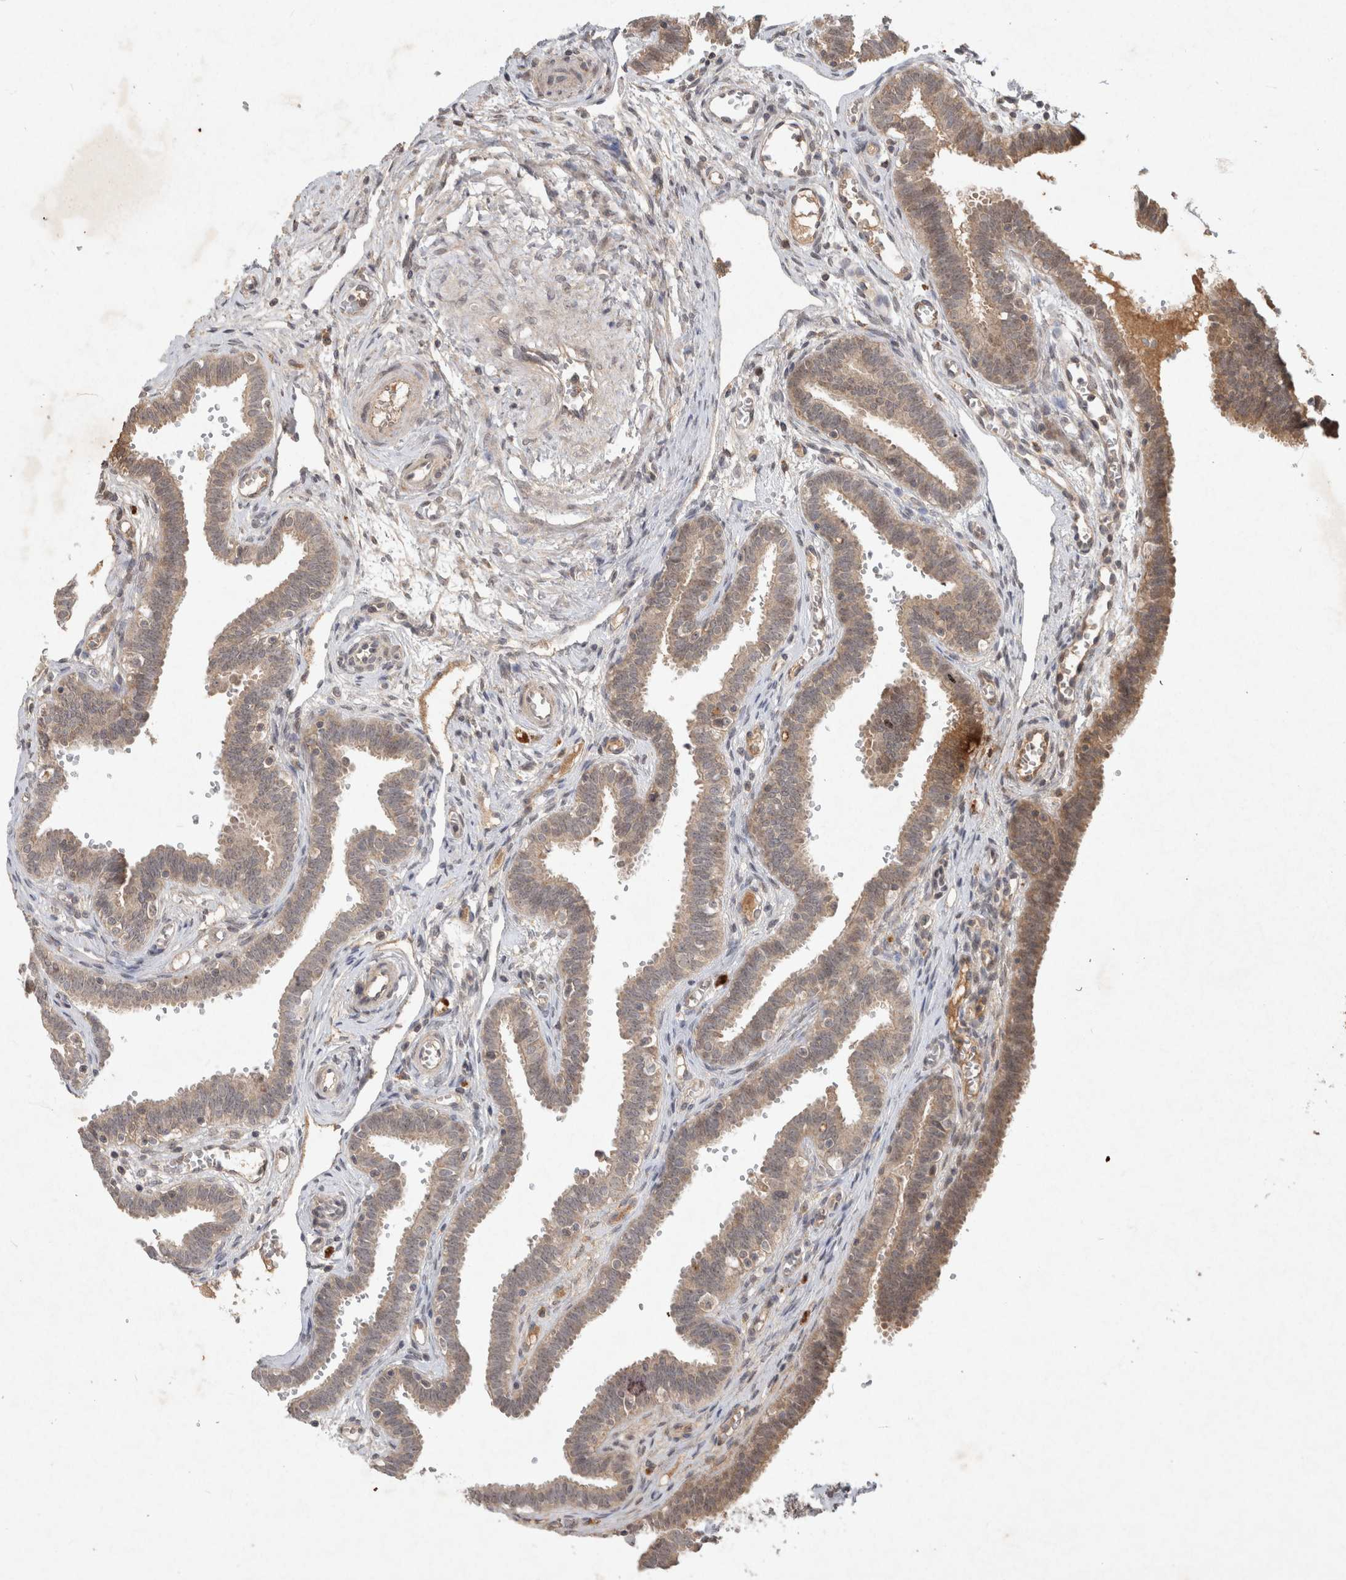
{"staining": {"intensity": "weak", "quantity": "25%-75%", "location": "cytoplasmic/membranous"}, "tissue": "fallopian tube", "cell_type": "Glandular cells", "image_type": "normal", "snomed": [{"axis": "morphology", "description": "Normal tissue, NOS"}, {"axis": "topography", "description": "Fallopian tube"}, {"axis": "topography", "description": "Placenta"}], "caption": "Human fallopian tube stained with a brown dye reveals weak cytoplasmic/membranous positive staining in about 25%-75% of glandular cells.", "gene": "LOXL2", "patient": {"sex": "female", "age": 32}}